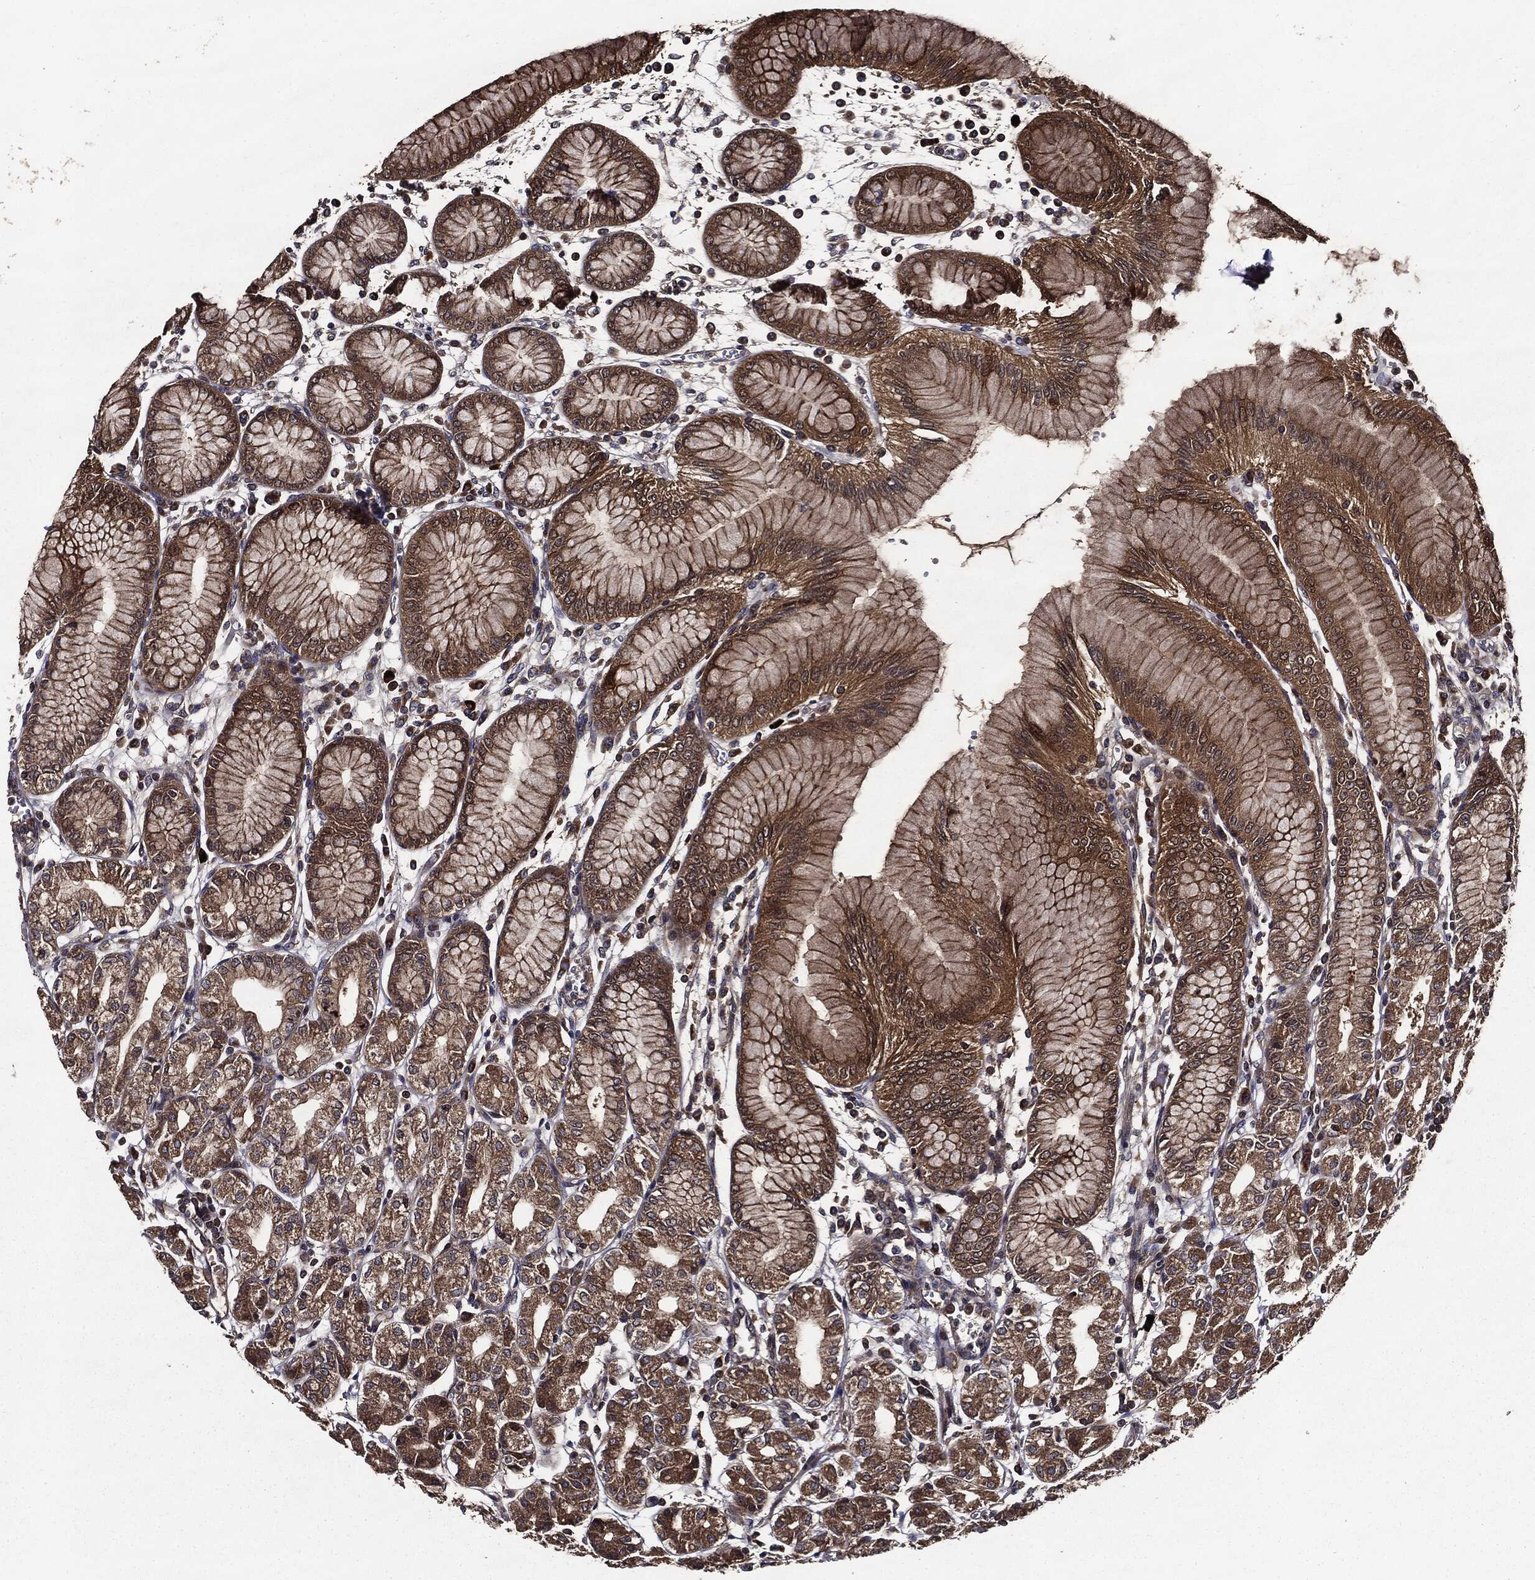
{"staining": {"intensity": "moderate", "quantity": ">75%", "location": "cytoplasmic/membranous"}, "tissue": "stomach", "cell_type": "Glandular cells", "image_type": "normal", "snomed": [{"axis": "morphology", "description": "Normal tissue, NOS"}, {"axis": "topography", "description": "Skeletal muscle"}, {"axis": "topography", "description": "Stomach"}], "caption": "Immunohistochemical staining of benign stomach shows moderate cytoplasmic/membranous protein positivity in approximately >75% of glandular cells.", "gene": "HTT", "patient": {"sex": "female", "age": 57}}